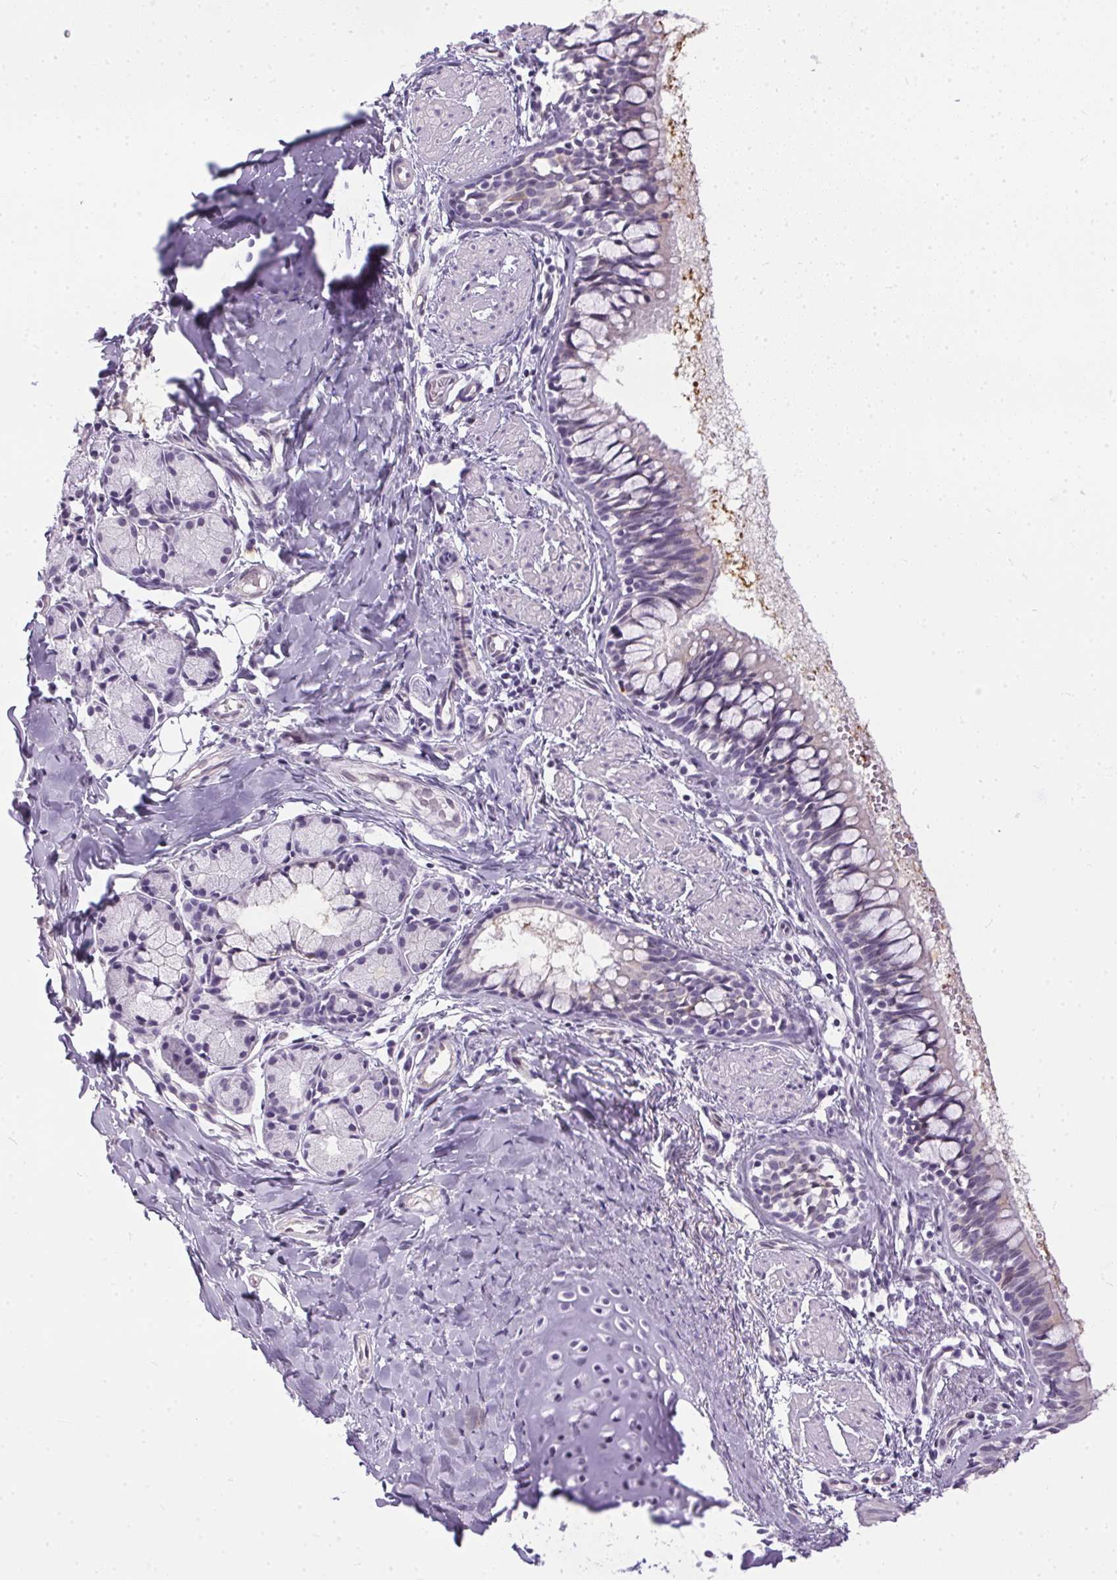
{"staining": {"intensity": "negative", "quantity": "none", "location": "none"}, "tissue": "bronchus", "cell_type": "Respiratory epithelial cells", "image_type": "normal", "snomed": [{"axis": "morphology", "description": "Normal tissue, NOS"}, {"axis": "topography", "description": "Bronchus"}], "caption": "A high-resolution image shows IHC staining of unremarkable bronchus, which demonstrates no significant positivity in respiratory epithelial cells.", "gene": "GBP6", "patient": {"sex": "male", "age": 1}}